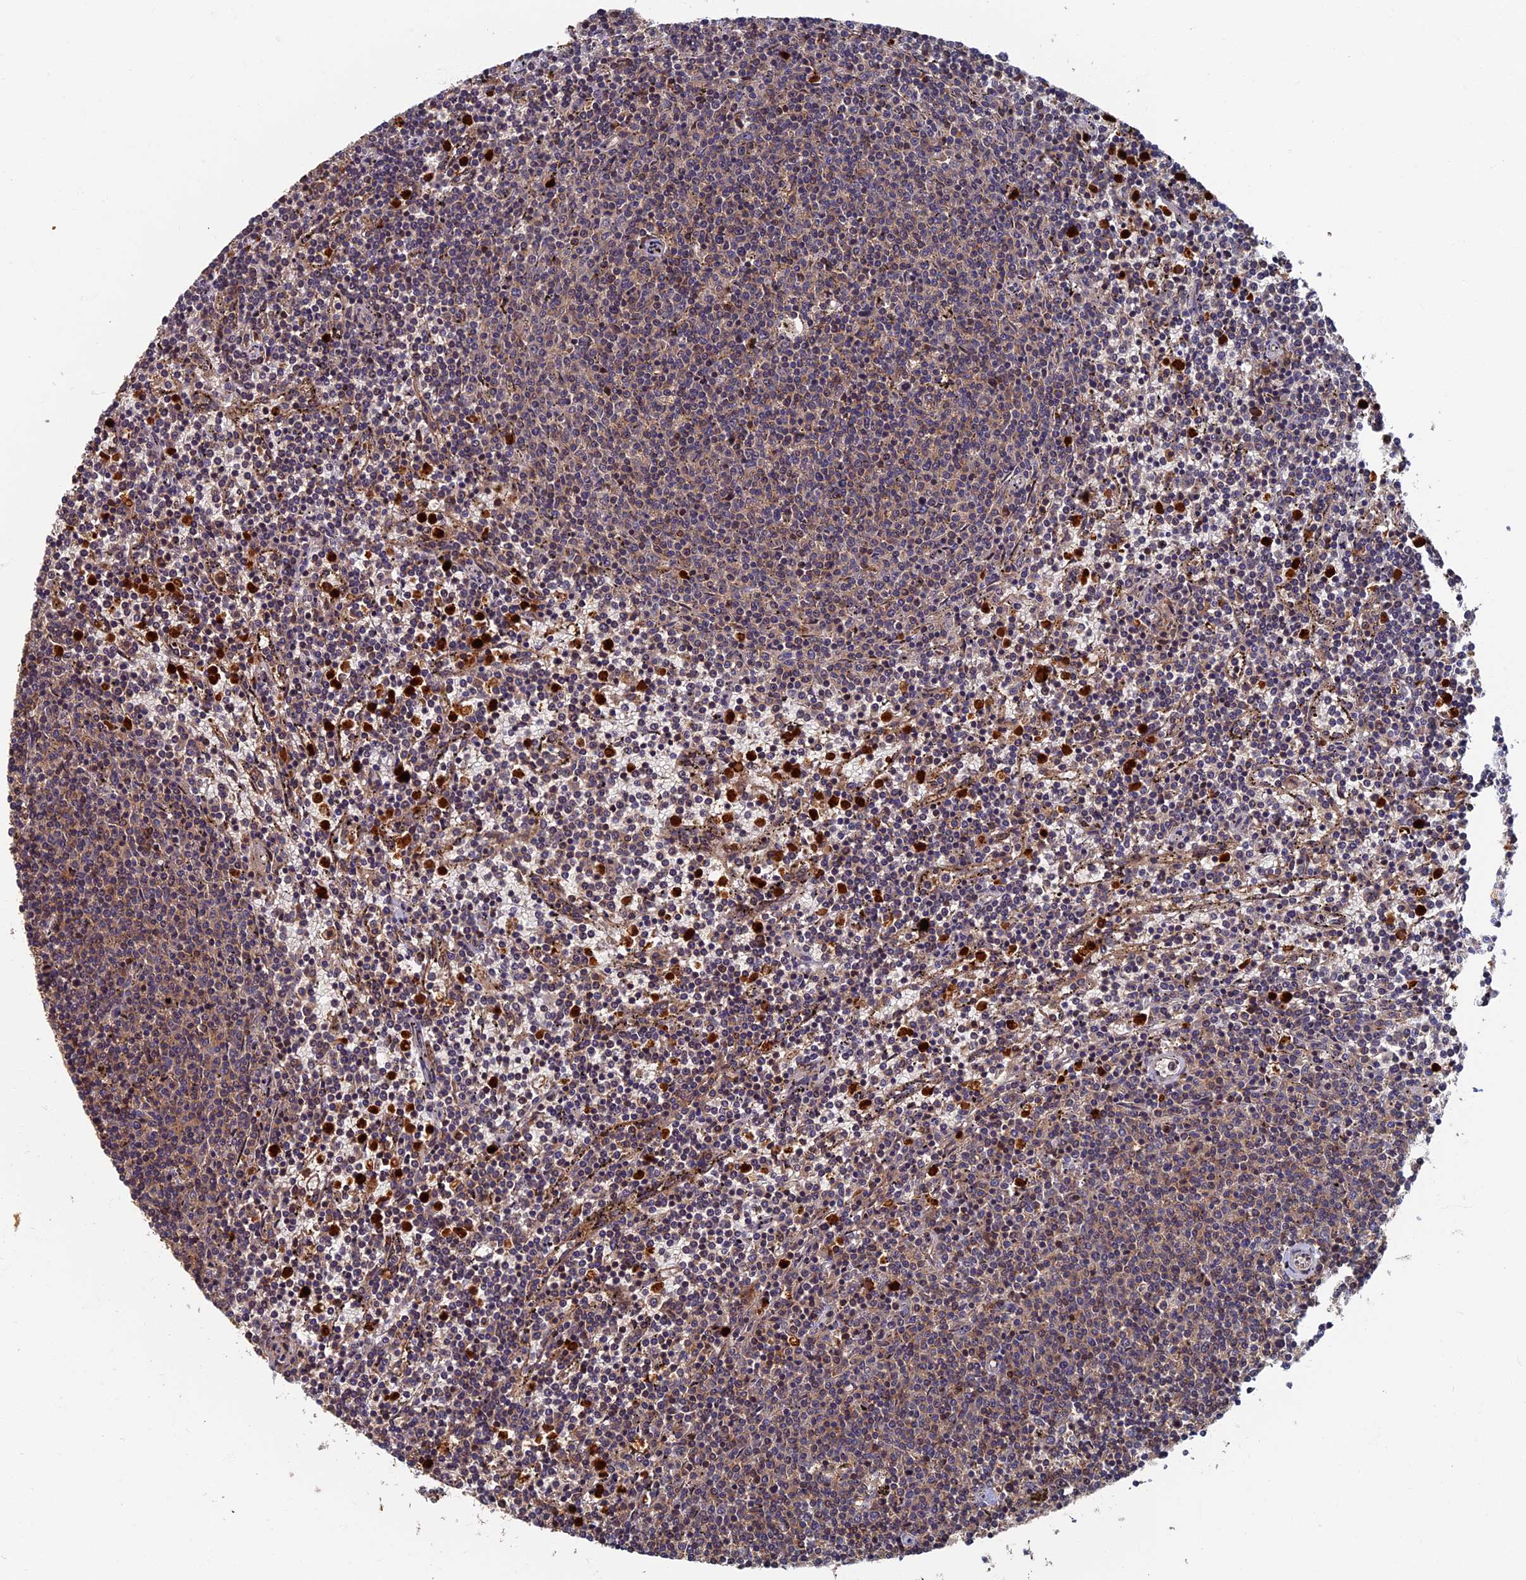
{"staining": {"intensity": "weak", "quantity": "25%-75%", "location": "cytoplasmic/membranous"}, "tissue": "lymphoma", "cell_type": "Tumor cells", "image_type": "cancer", "snomed": [{"axis": "morphology", "description": "Malignant lymphoma, non-Hodgkin's type, Low grade"}, {"axis": "topography", "description": "Spleen"}], "caption": "Lymphoma was stained to show a protein in brown. There is low levels of weak cytoplasmic/membranous staining in approximately 25%-75% of tumor cells. (DAB (3,3'-diaminobenzidine) IHC with brightfield microscopy, high magnification).", "gene": "TNK2", "patient": {"sex": "female", "age": 50}}